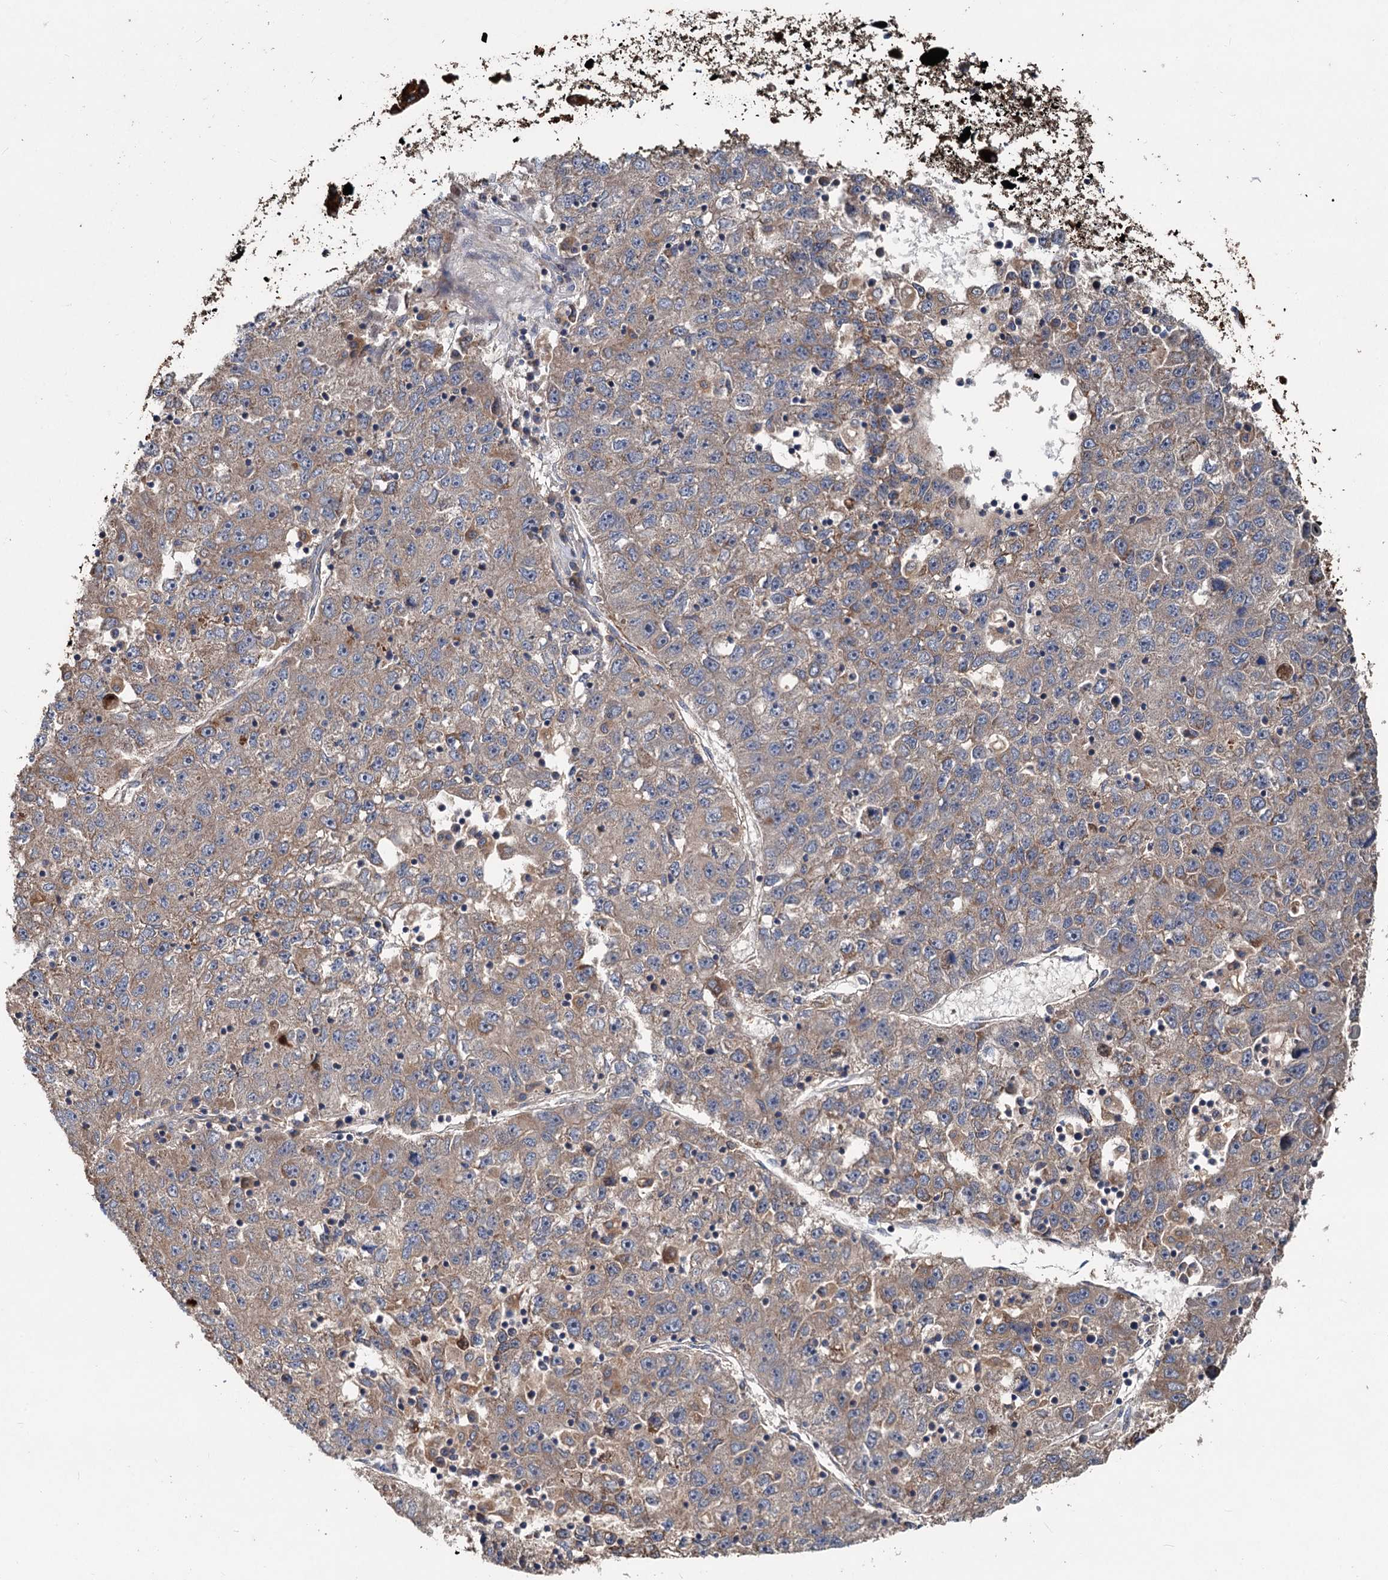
{"staining": {"intensity": "strong", "quantity": "25%-75%", "location": "cytoplasmic/membranous"}, "tissue": "liver cancer", "cell_type": "Tumor cells", "image_type": "cancer", "snomed": [{"axis": "morphology", "description": "Carcinoma, Hepatocellular, NOS"}, {"axis": "topography", "description": "Liver"}], "caption": "A brown stain labels strong cytoplasmic/membranous positivity of a protein in human hepatocellular carcinoma (liver) tumor cells. (DAB (3,3'-diaminobenzidine) IHC, brown staining for protein, blue staining for nuclei).", "gene": "OTUB1", "patient": {"sex": "female", "age": 58}}